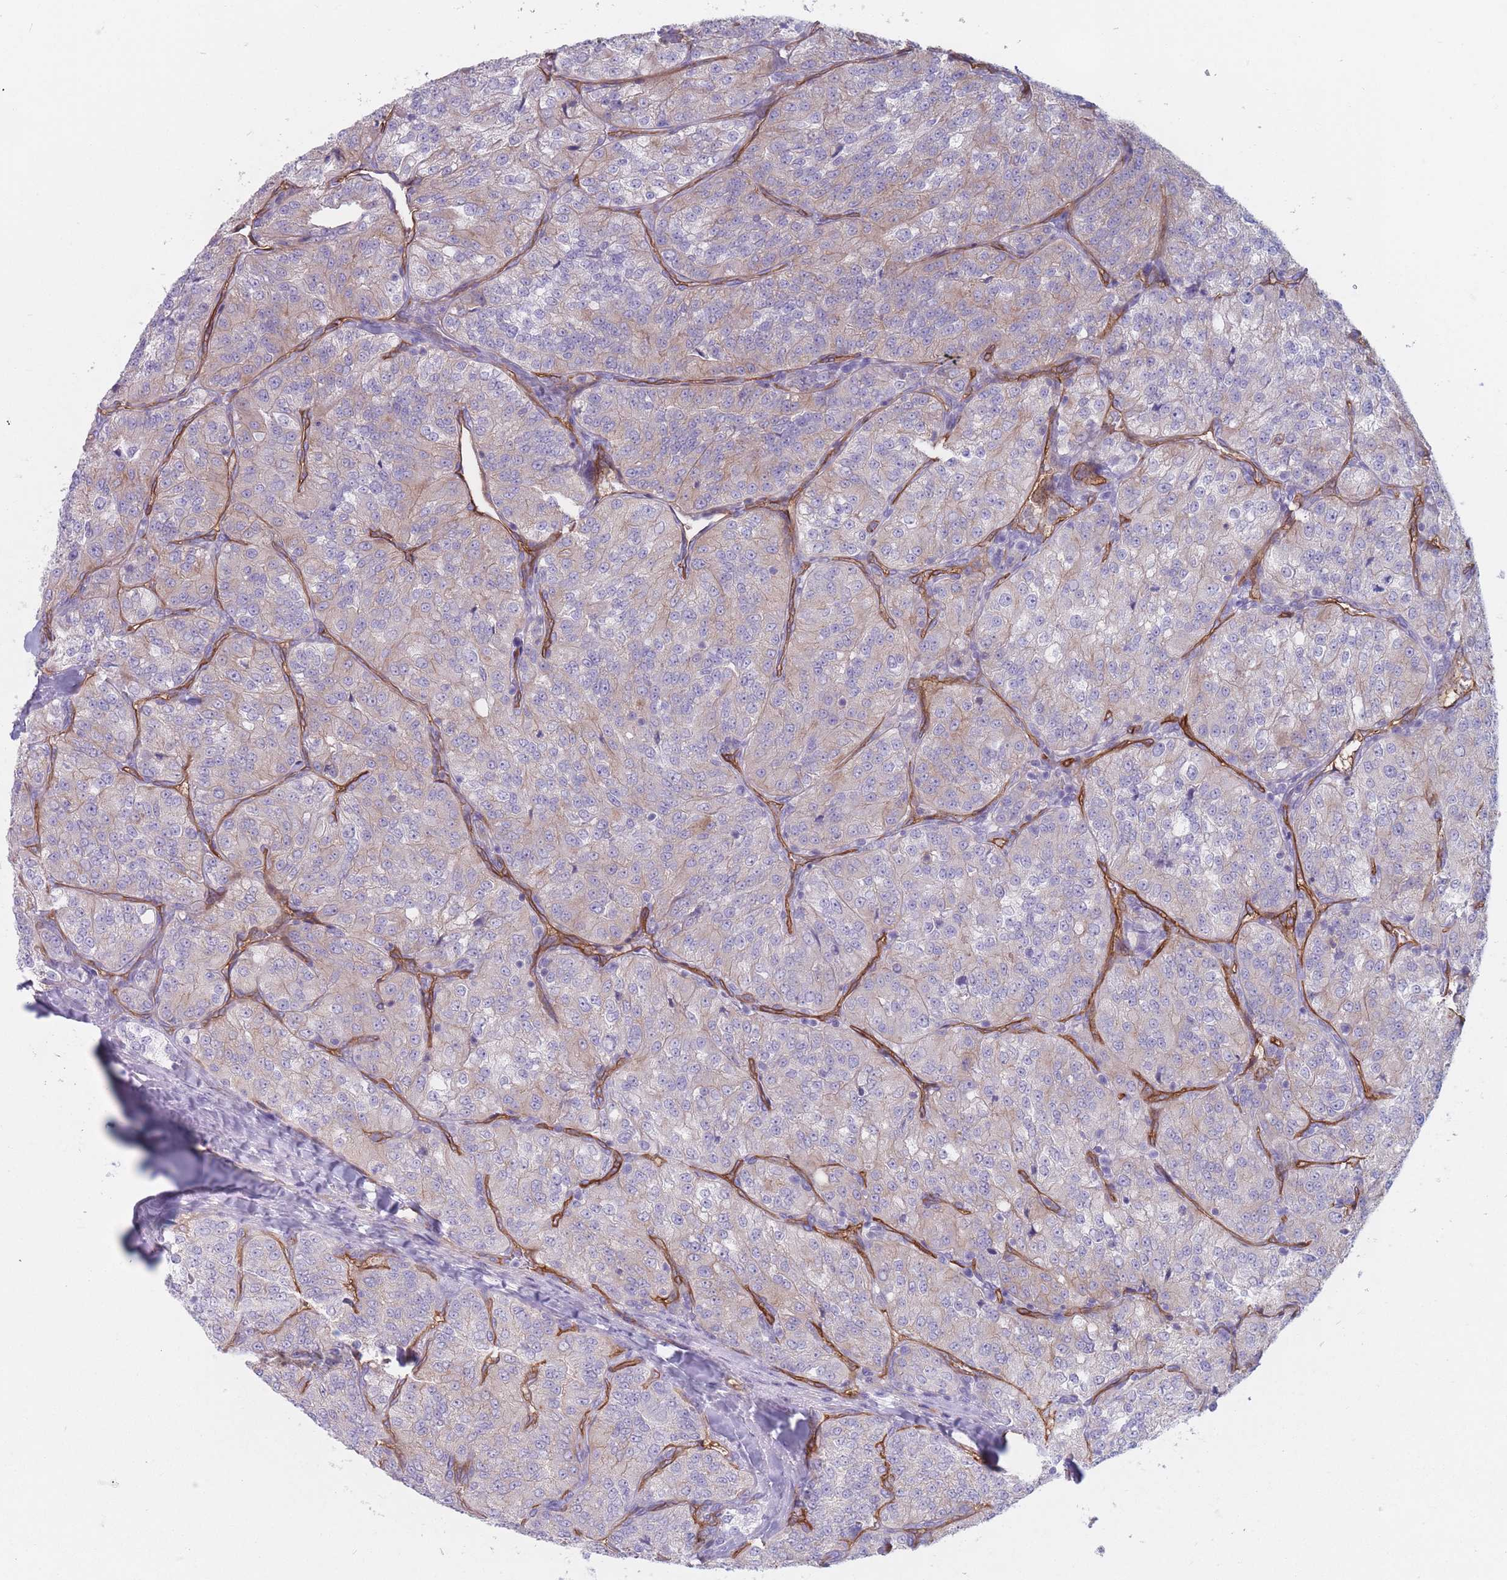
{"staining": {"intensity": "weak", "quantity": "25%-75%", "location": "cytoplasmic/membranous"}, "tissue": "renal cancer", "cell_type": "Tumor cells", "image_type": "cancer", "snomed": [{"axis": "morphology", "description": "Adenocarcinoma, NOS"}, {"axis": "topography", "description": "Kidney"}], "caption": "Weak cytoplasmic/membranous protein staining is appreciated in approximately 25%-75% of tumor cells in renal cancer (adenocarcinoma).", "gene": "PLPP1", "patient": {"sex": "female", "age": 63}}